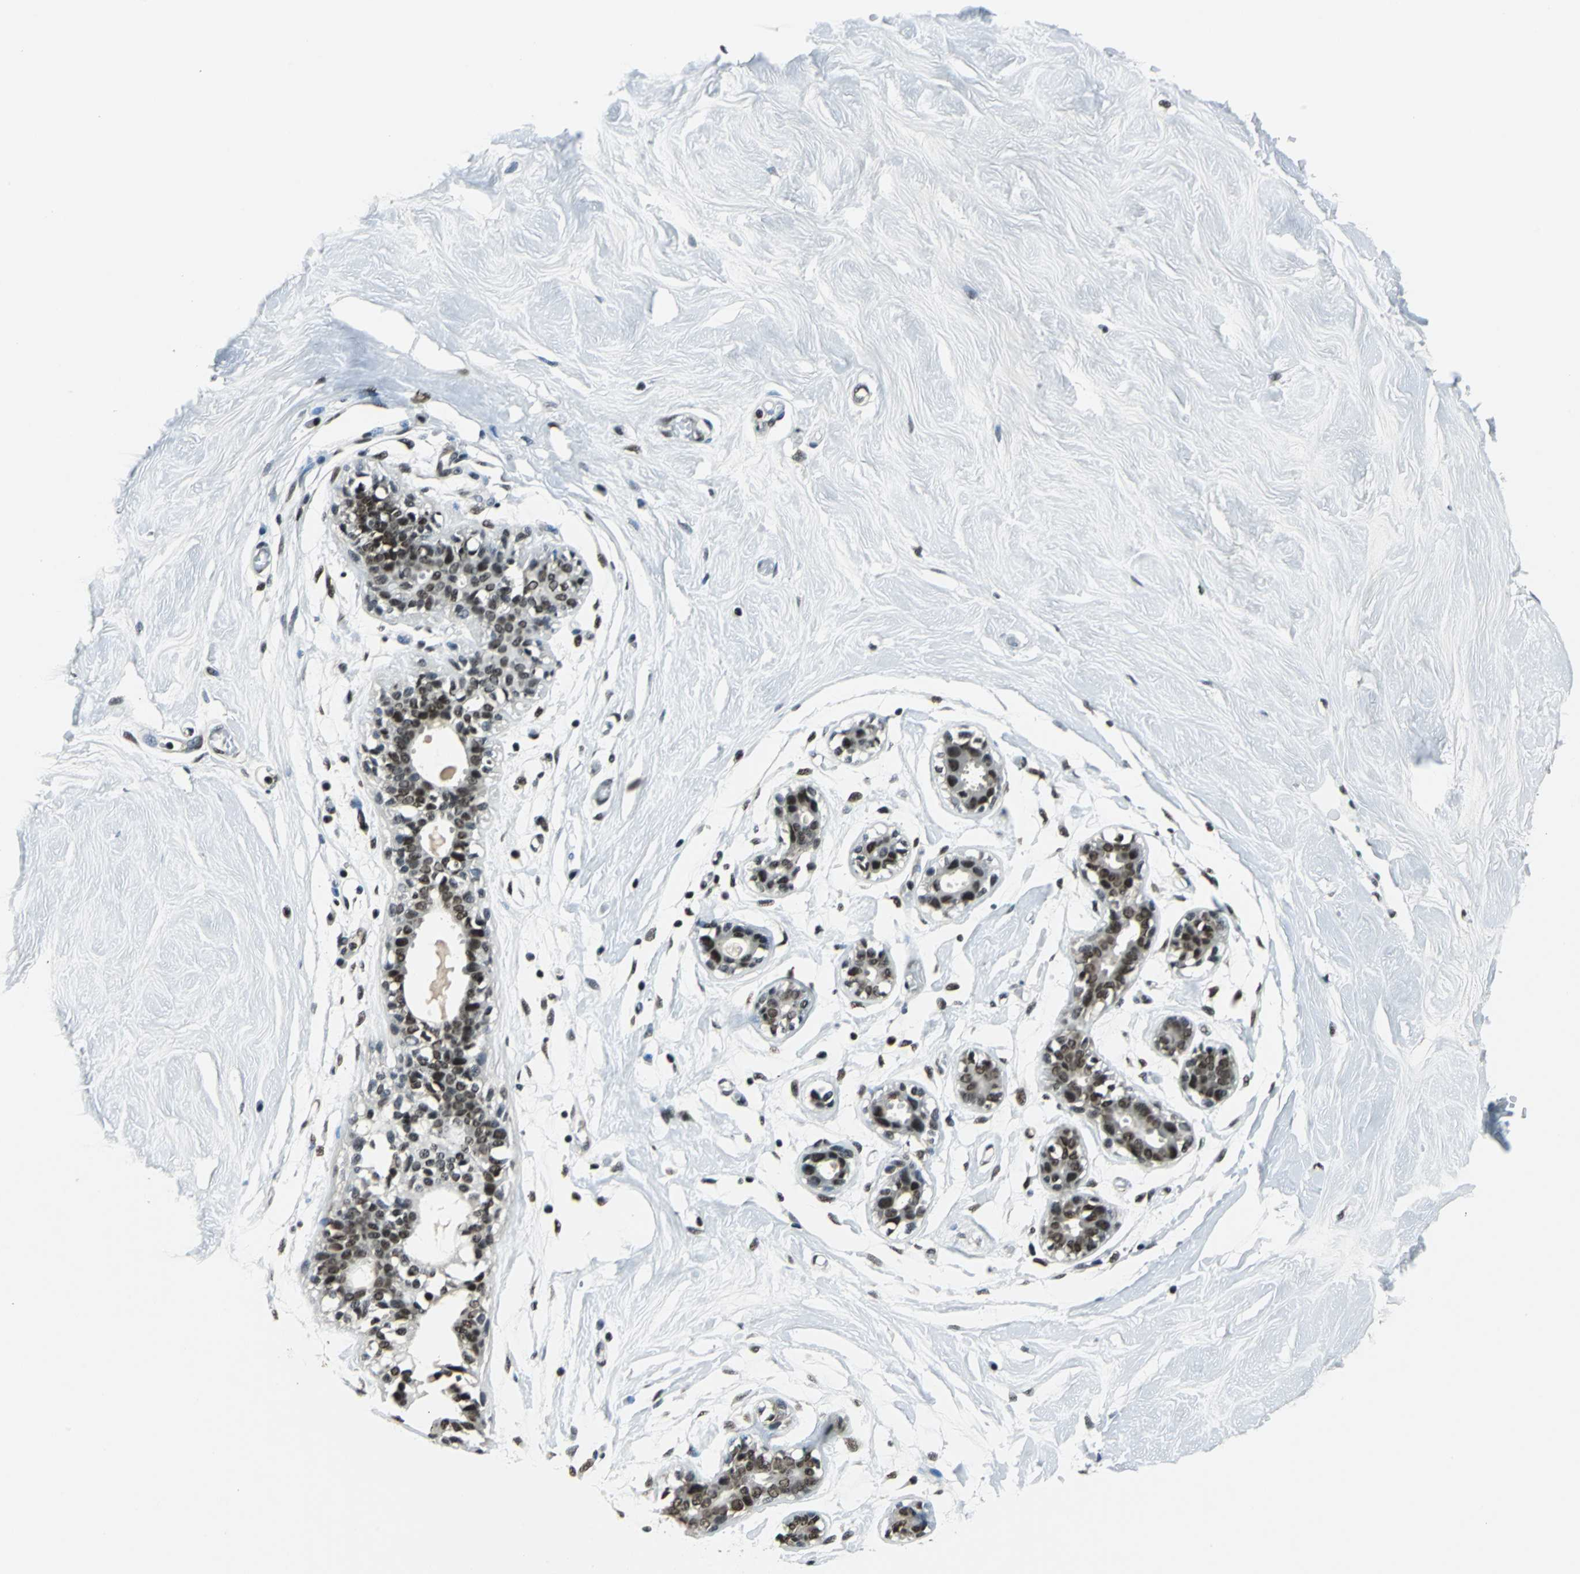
{"staining": {"intensity": "negative", "quantity": "none", "location": "none"}, "tissue": "breast", "cell_type": "Adipocytes", "image_type": "normal", "snomed": [{"axis": "morphology", "description": "Normal tissue, NOS"}, {"axis": "topography", "description": "Breast"}, {"axis": "topography", "description": "Soft tissue"}], "caption": "DAB immunohistochemical staining of normal breast demonstrates no significant positivity in adipocytes.", "gene": "RBM14", "patient": {"sex": "female", "age": 25}}